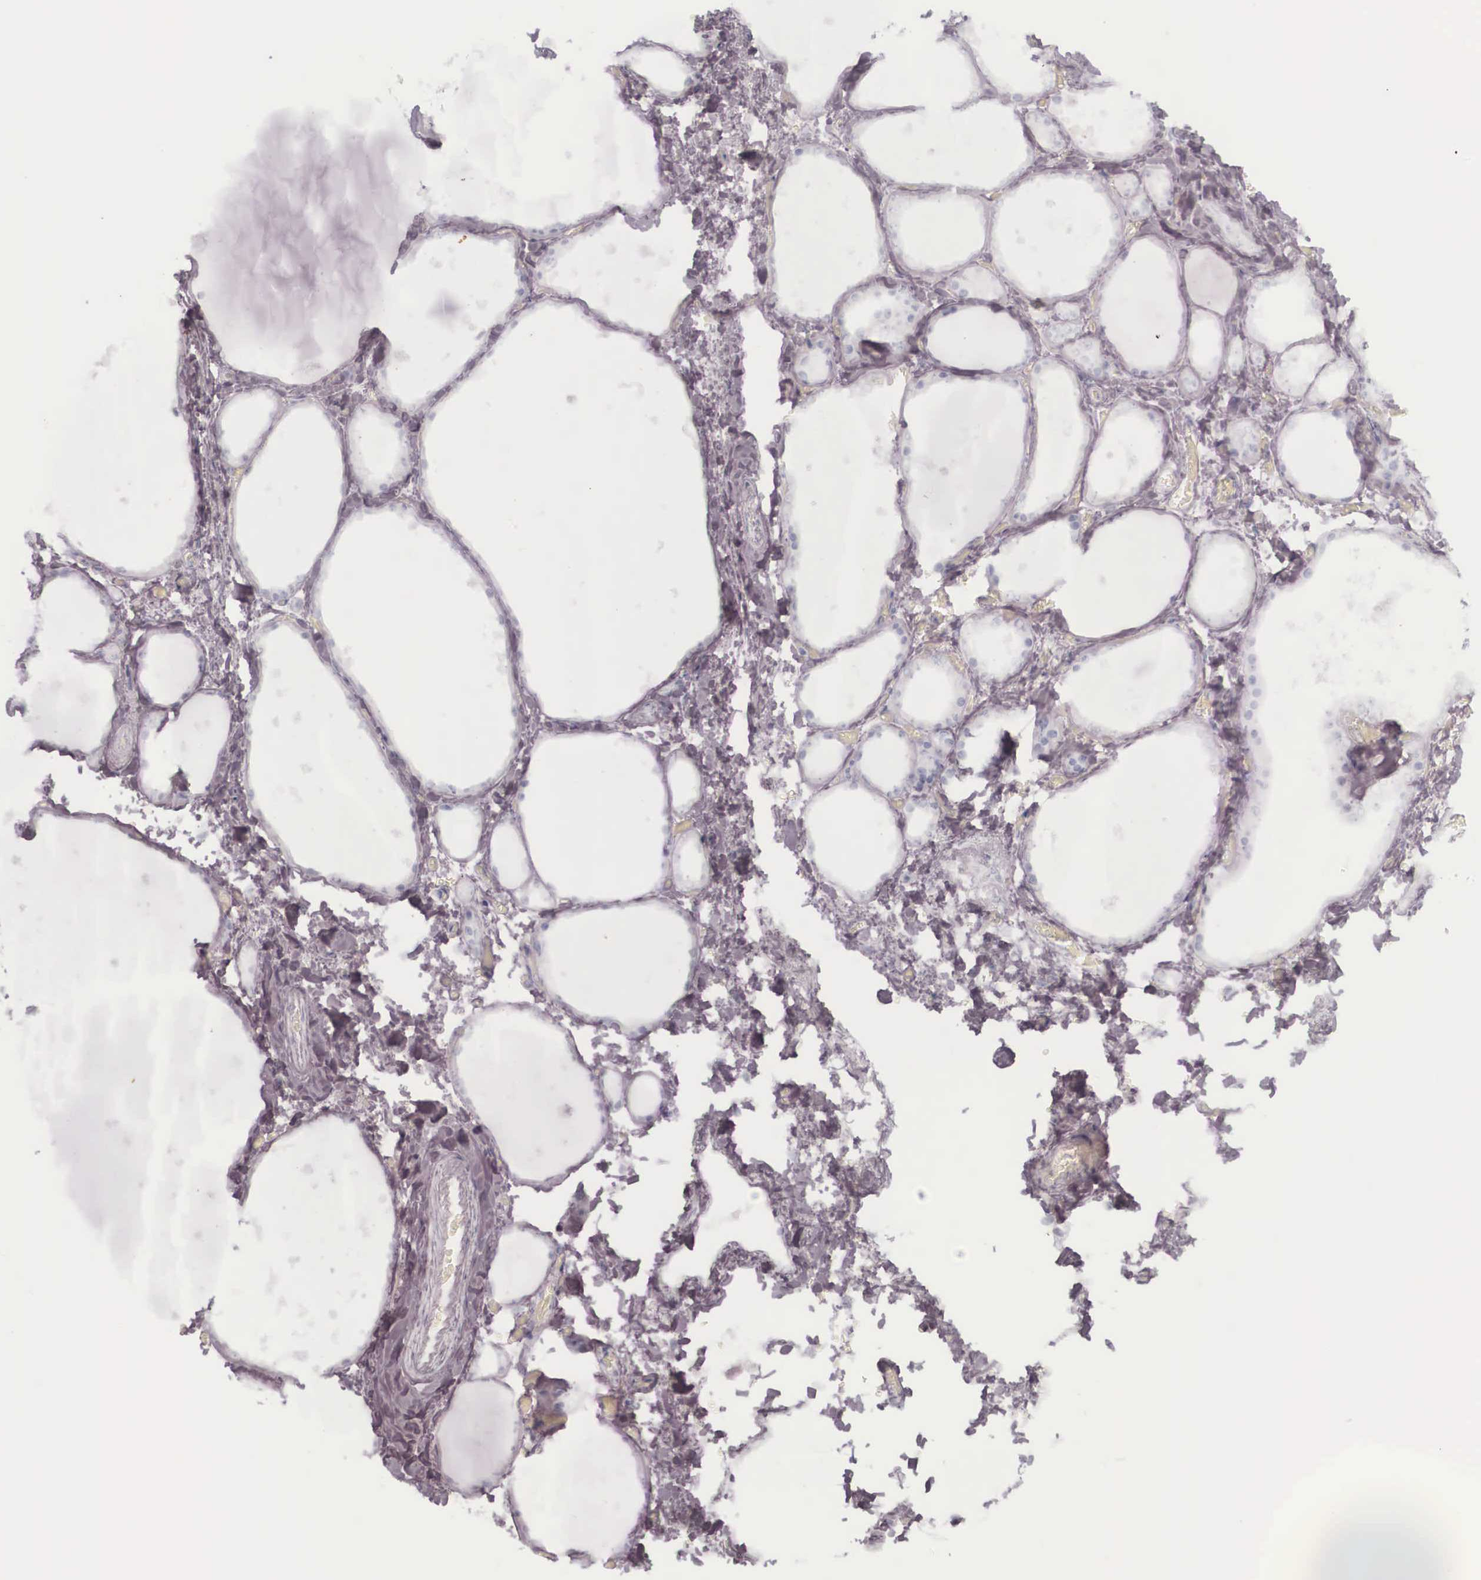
{"staining": {"intensity": "negative", "quantity": "none", "location": "none"}, "tissue": "thyroid gland", "cell_type": "Glandular cells", "image_type": "normal", "snomed": [{"axis": "morphology", "description": "Normal tissue, NOS"}, {"axis": "topography", "description": "Thyroid gland"}], "caption": "Immunohistochemistry (IHC) image of normal thyroid gland stained for a protein (brown), which exhibits no expression in glandular cells.", "gene": "KRT14", "patient": {"sex": "male", "age": 76}}